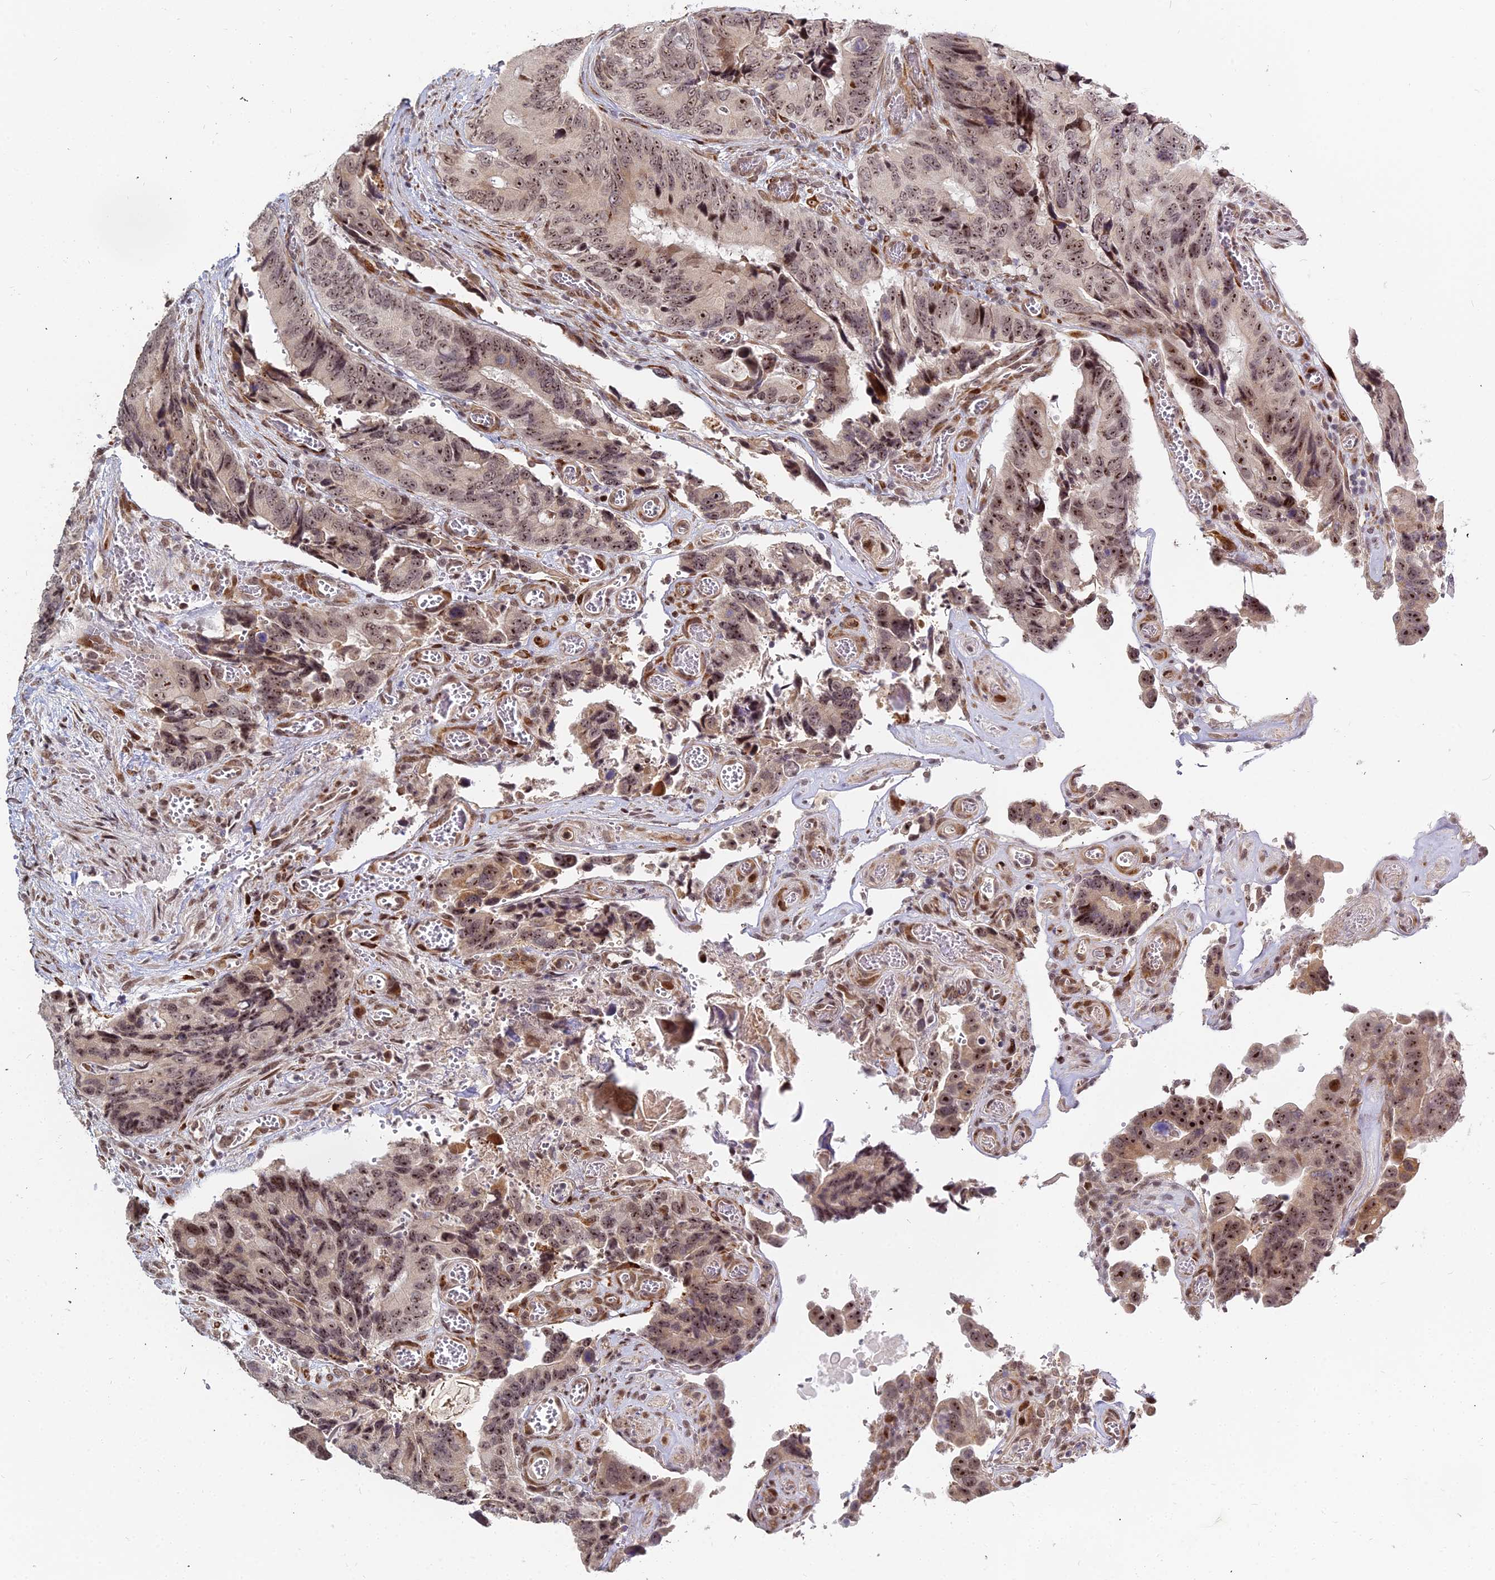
{"staining": {"intensity": "moderate", "quantity": ">75%", "location": "nuclear"}, "tissue": "colorectal cancer", "cell_type": "Tumor cells", "image_type": "cancer", "snomed": [{"axis": "morphology", "description": "Adenocarcinoma, NOS"}, {"axis": "topography", "description": "Colon"}], "caption": "This is a micrograph of immunohistochemistry (IHC) staining of adenocarcinoma (colorectal), which shows moderate expression in the nuclear of tumor cells.", "gene": "ABCA2", "patient": {"sex": "male", "age": 84}}